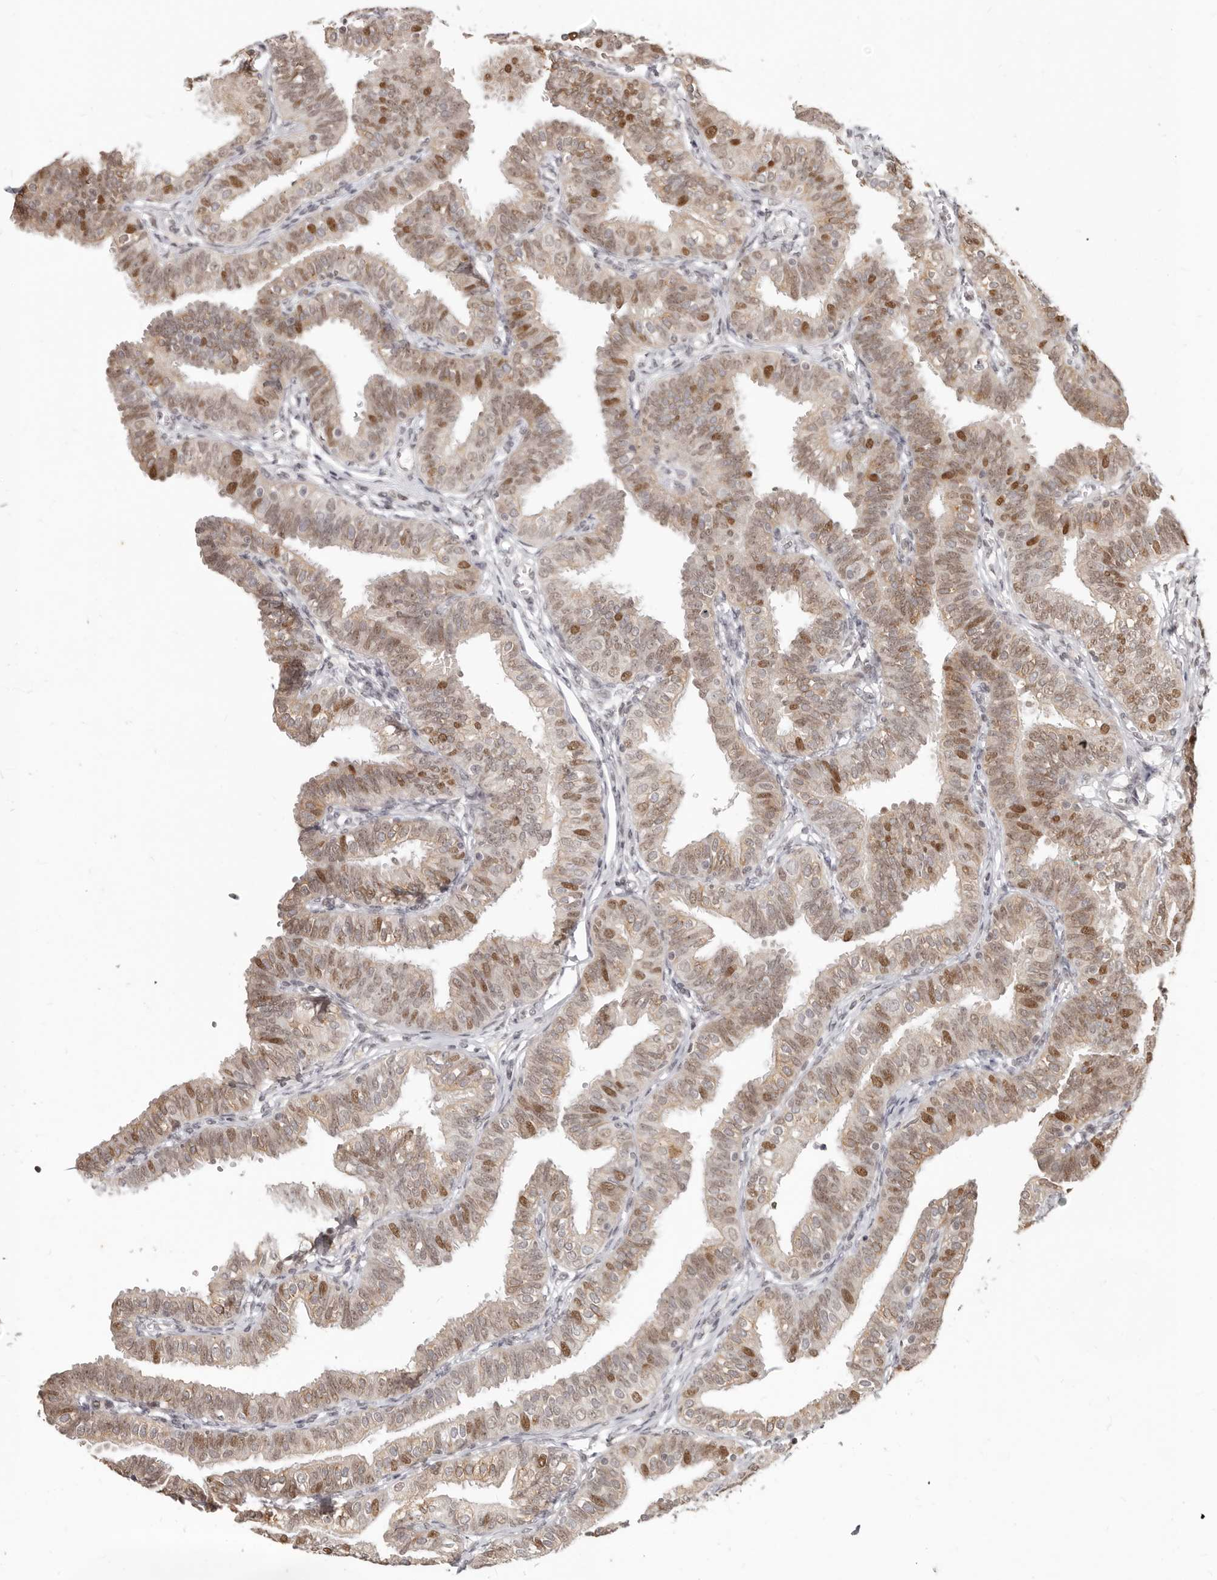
{"staining": {"intensity": "moderate", "quantity": ">75%", "location": "cytoplasmic/membranous,nuclear"}, "tissue": "fallopian tube", "cell_type": "Glandular cells", "image_type": "normal", "snomed": [{"axis": "morphology", "description": "Normal tissue, NOS"}, {"axis": "topography", "description": "Fallopian tube"}], "caption": "DAB (3,3'-diaminobenzidine) immunohistochemical staining of benign human fallopian tube exhibits moderate cytoplasmic/membranous,nuclear protein expression in about >75% of glandular cells.", "gene": "RFC2", "patient": {"sex": "female", "age": 35}}